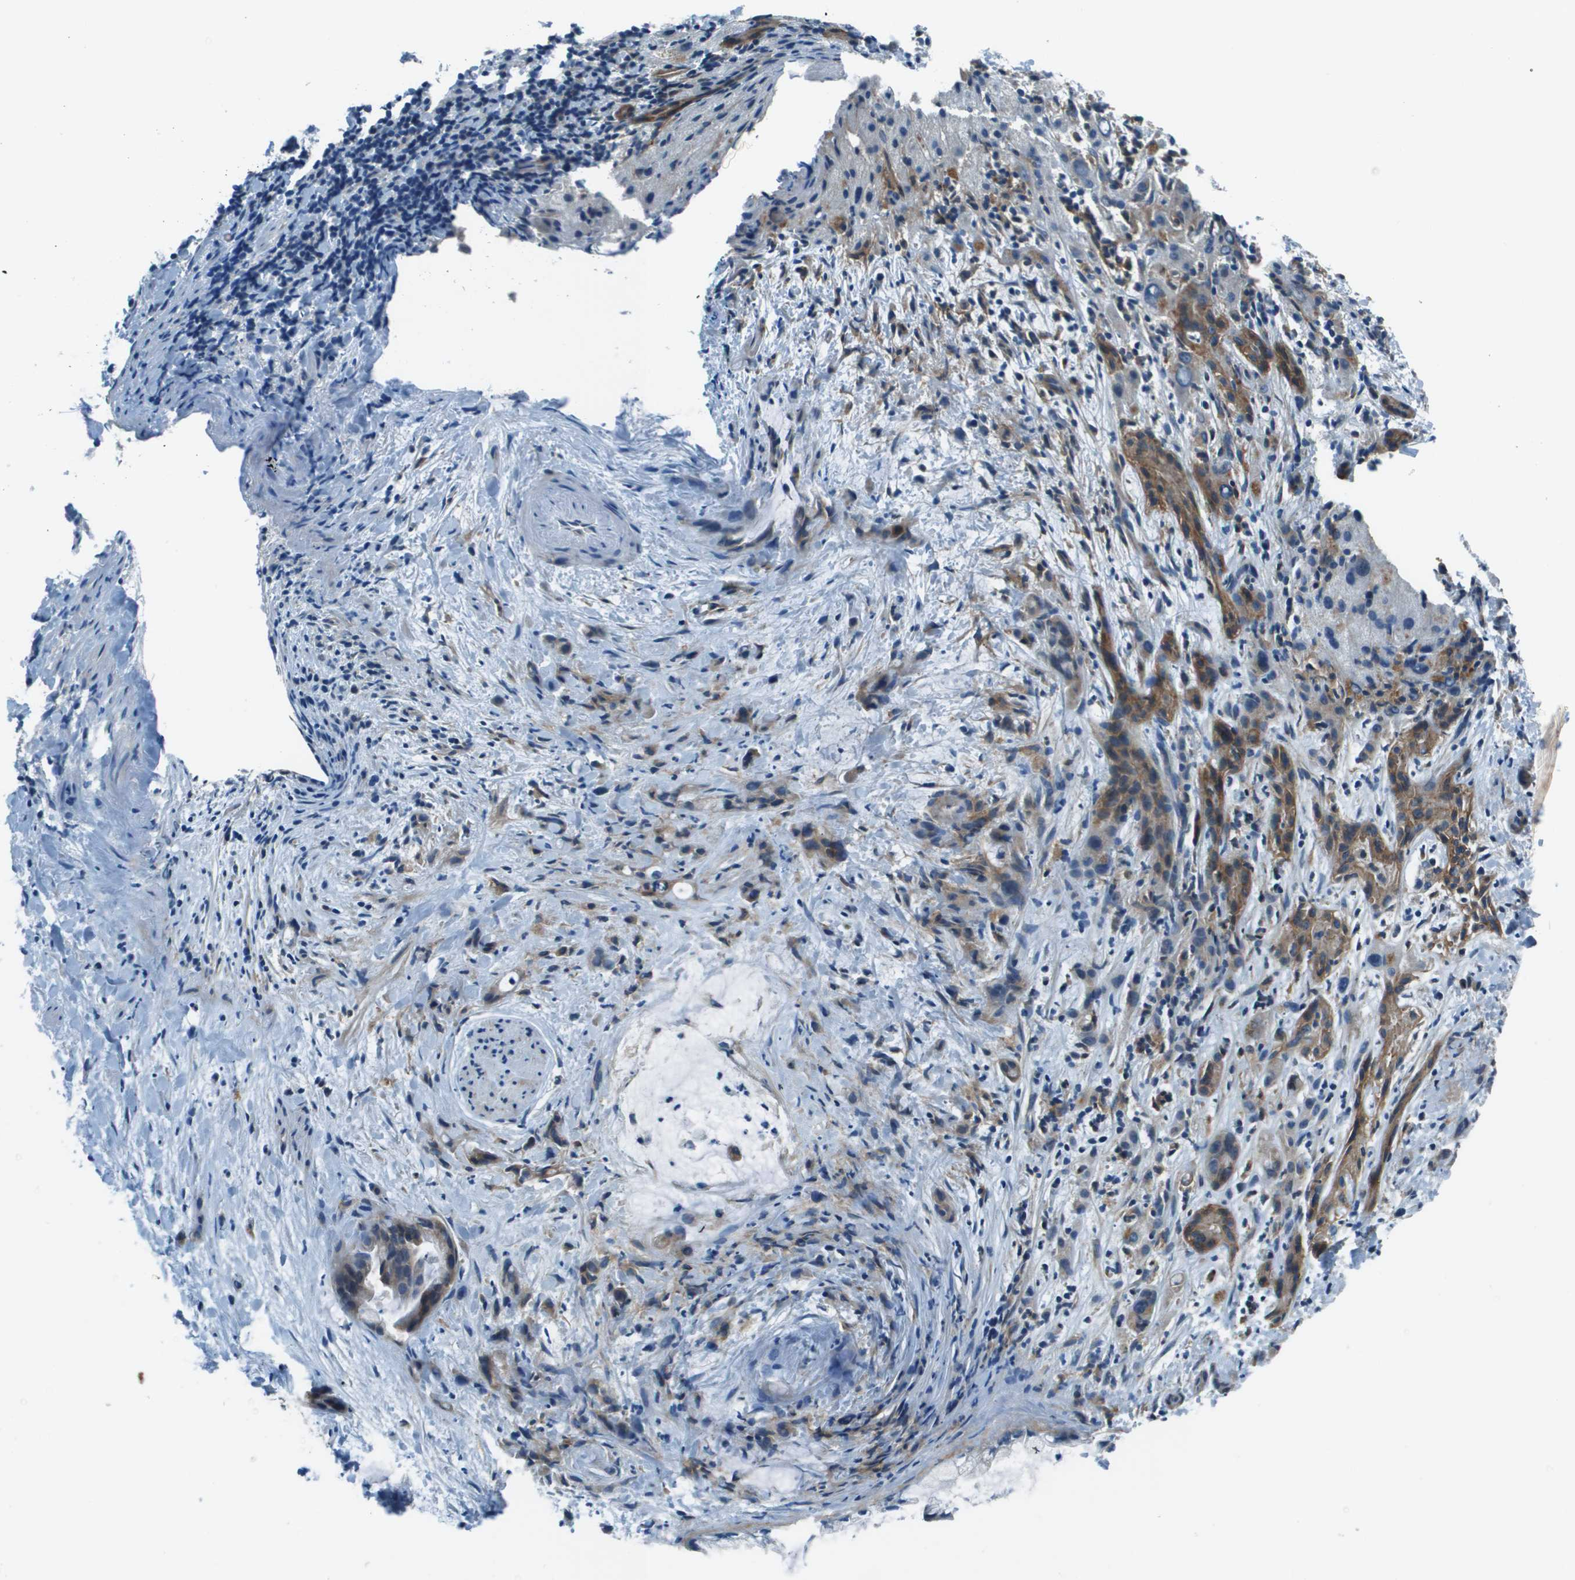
{"staining": {"intensity": "moderate", "quantity": ">75%", "location": "cytoplasmic/membranous"}, "tissue": "liver cancer", "cell_type": "Tumor cells", "image_type": "cancer", "snomed": [{"axis": "morphology", "description": "Cholangiocarcinoma"}, {"axis": "topography", "description": "Liver"}], "caption": "Immunohistochemistry (IHC) (DAB) staining of liver cancer (cholangiocarcinoma) exhibits moderate cytoplasmic/membranous protein expression in approximately >75% of tumor cells.", "gene": "TMEM51", "patient": {"sex": "female", "age": 72}}